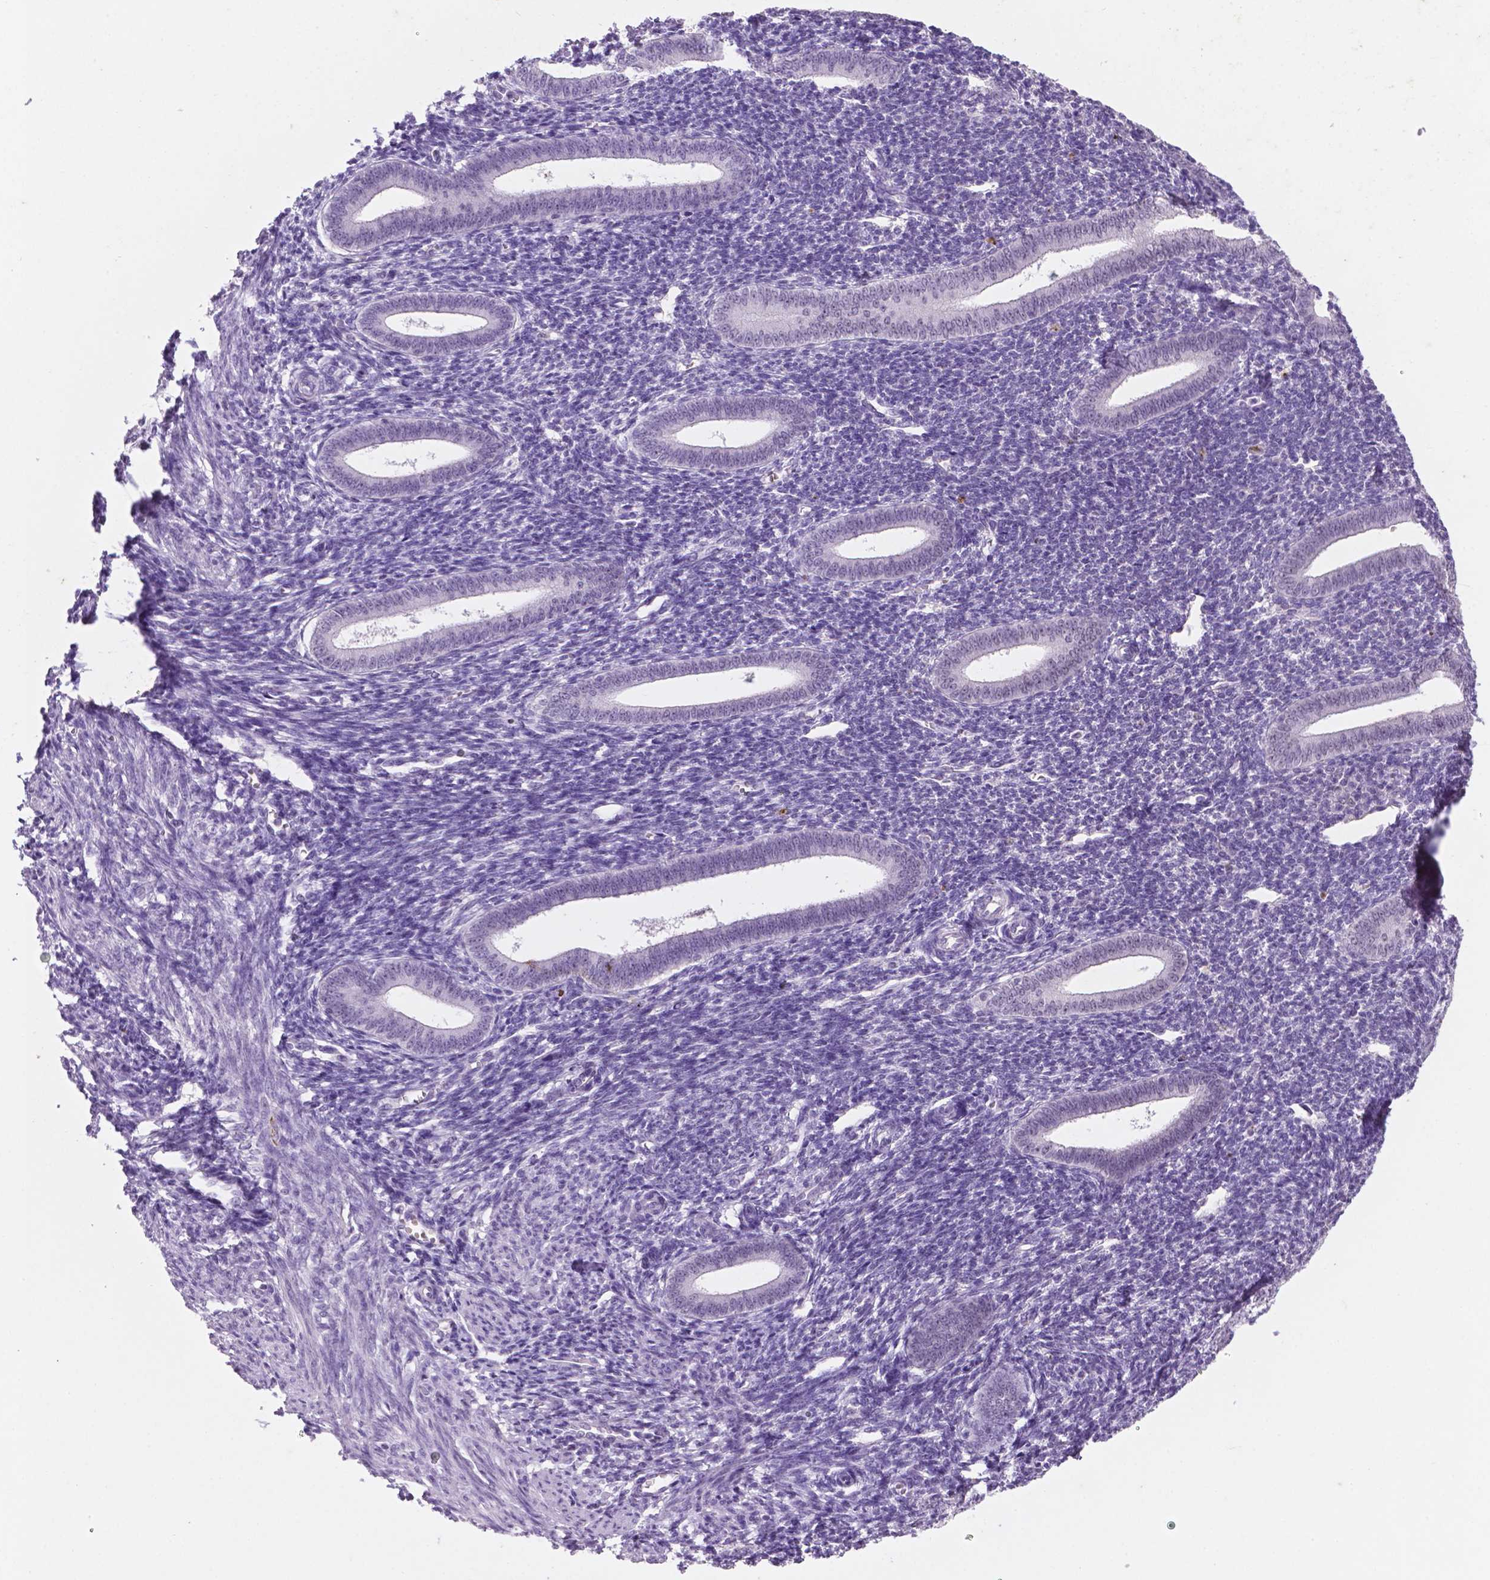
{"staining": {"intensity": "negative", "quantity": "none", "location": "none"}, "tissue": "endometrium", "cell_type": "Cells in endometrial stroma", "image_type": "normal", "snomed": [{"axis": "morphology", "description": "Normal tissue, NOS"}, {"axis": "topography", "description": "Endometrium"}], "caption": "Protein analysis of benign endometrium exhibits no significant expression in cells in endometrial stroma.", "gene": "C18orf21", "patient": {"sex": "female", "age": 25}}